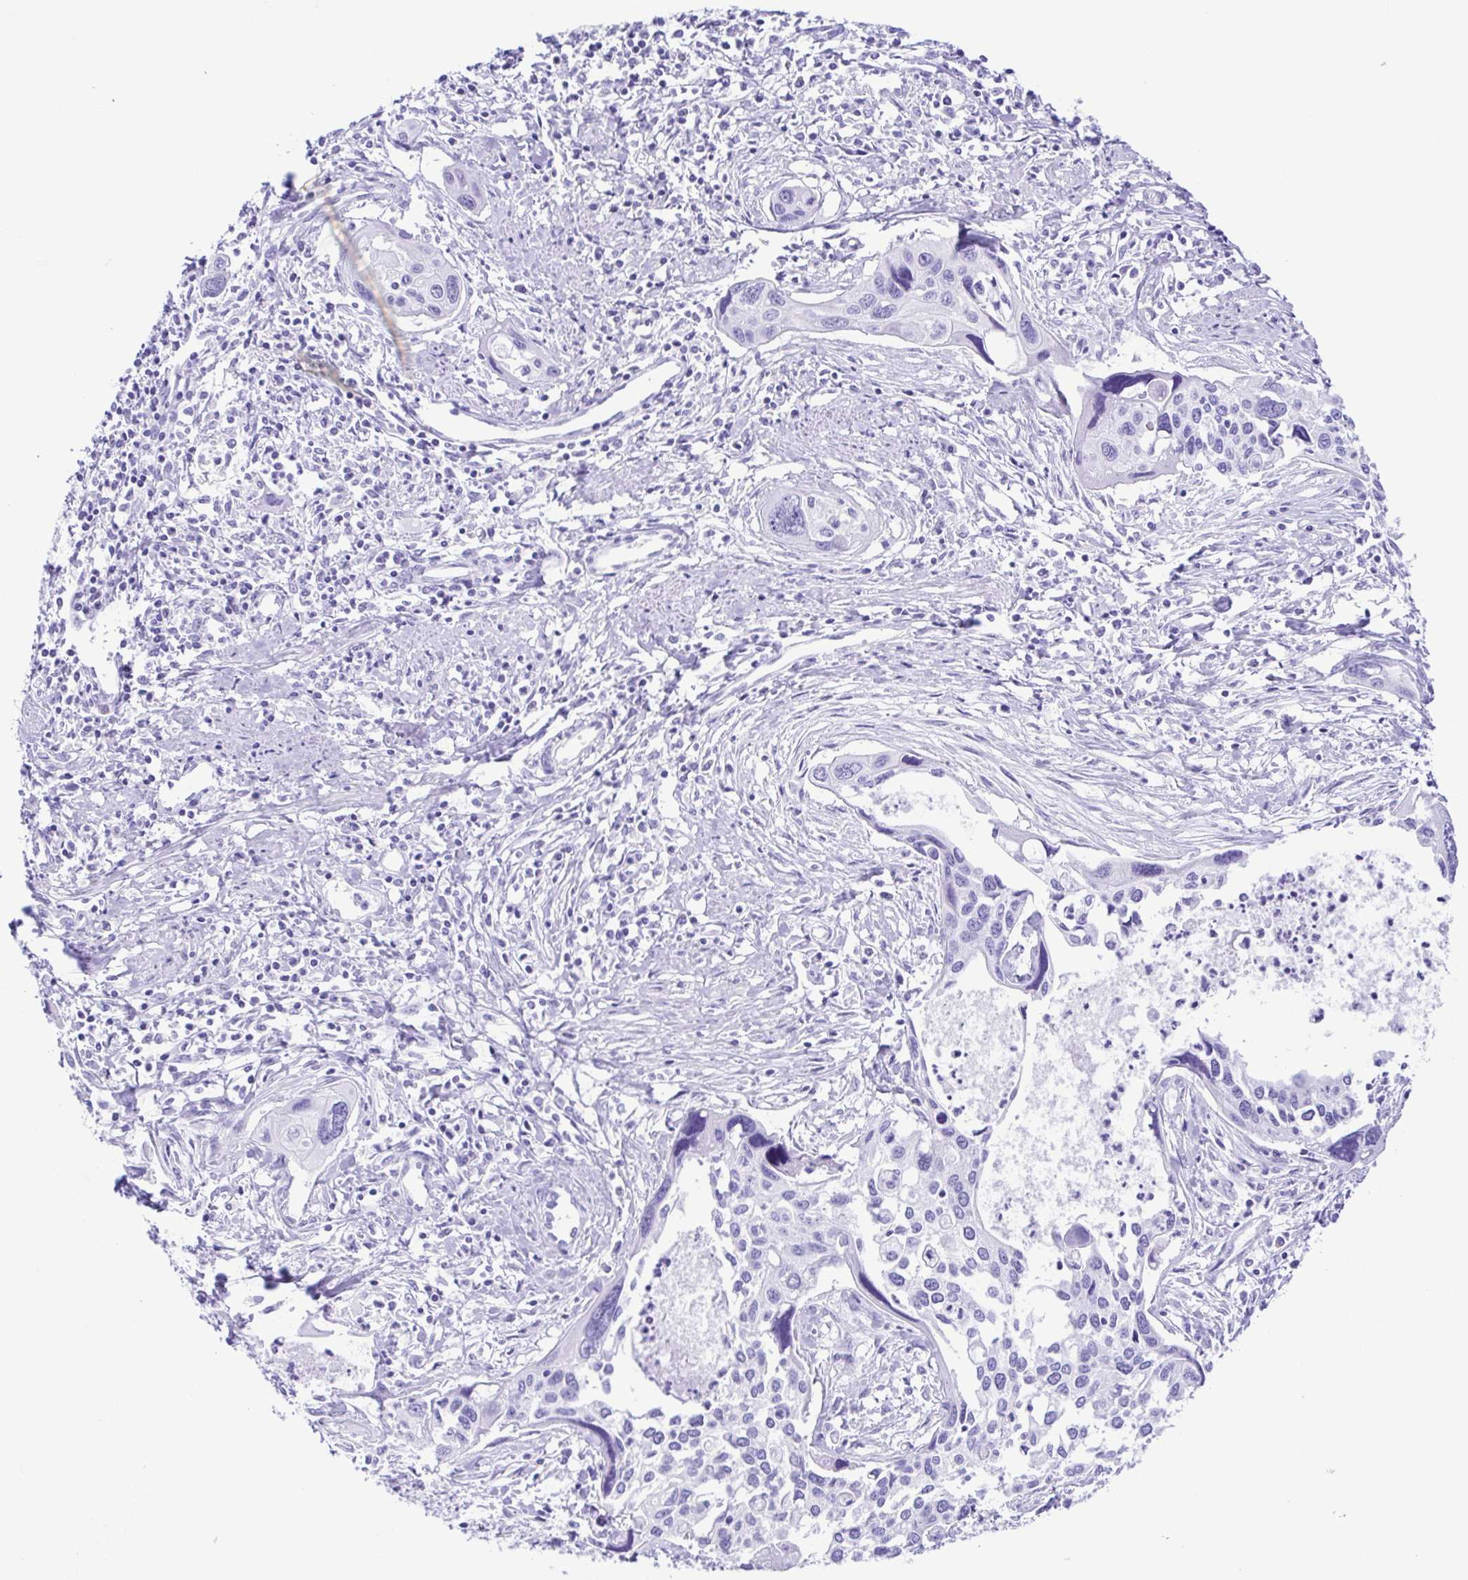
{"staining": {"intensity": "negative", "quantity": "none", "location": "none"}, "tissue": "cervical cancer", "cell_type": "Tumor cells", "image_type": "cancer", "snomed": [{"axis": "morphology", "description": "Squamous cell carcinoma, NOS"}, {"axis": "topography", "description": "Cervix"}], "caption": "This image is of cervical squamous cell carcinoma stained with immunohistochemistry to label a protein in brown with the nuclei are counter-stained blue. There is no staining in tumor cells.", "gene": "ERP27", "patient": {"sex": "female", "age": 31}}